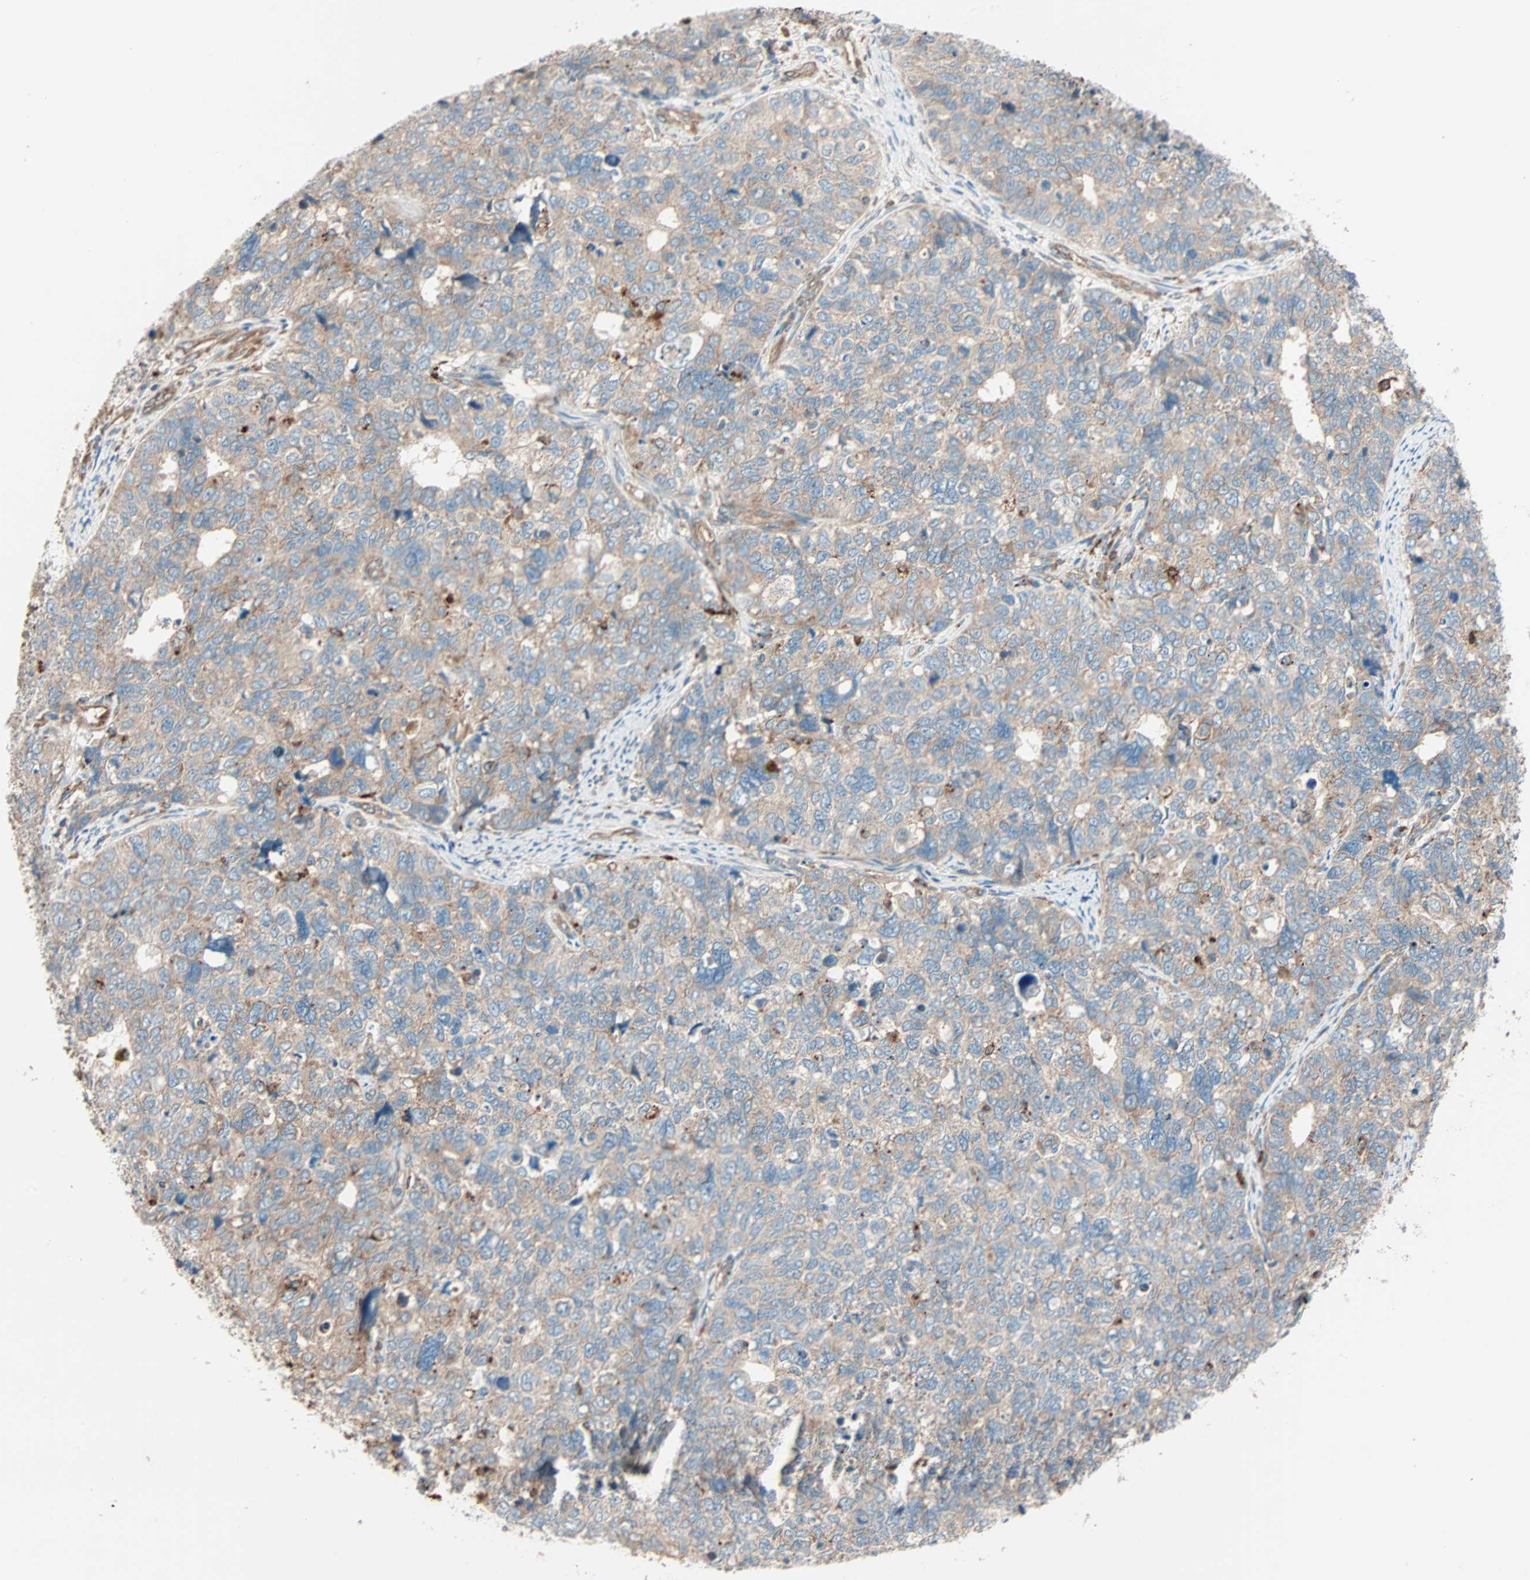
{"staining": {"intensity": "weak", "quantity": ">75%", "location": "cytoplasmic/membranous"}, "tissue": "cervical cancer", "cell_type": "Tumor cells", "image_type": "cancer", "snomed": [{"axis": "morphology", "description": "Squamous cell carcinoma, NOS"}, {"axis": "topography", "description": "Cervix"}], "caption": "About >75% of tumor cells in human cervical squamous cell carcinoma exhibit weak cytoplasmic/membranous protein staining as visualized by brown immunohistochemical staining.", "gene": "PHYH", "patient": {"sex": "female", "age": 63}}